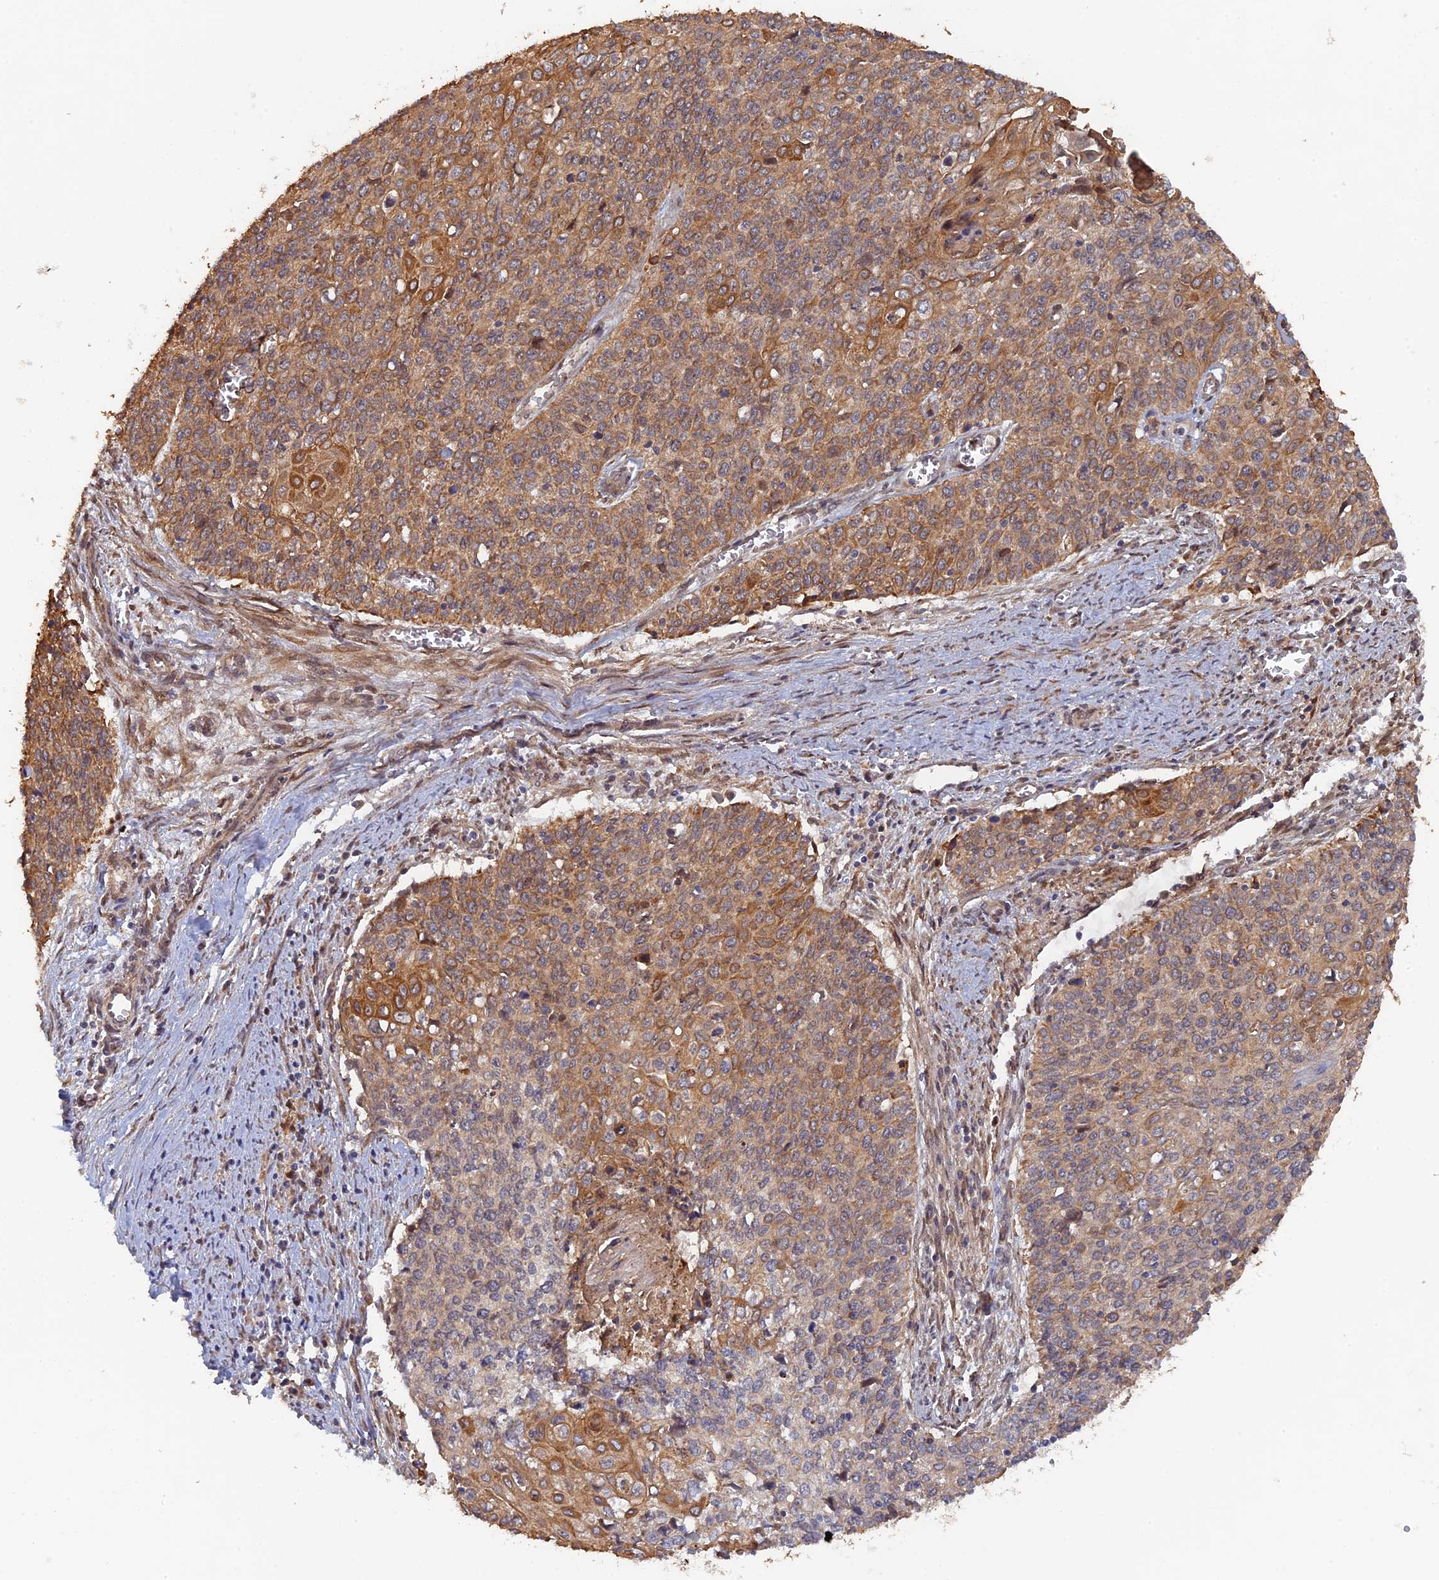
{"staining": {"intensity": "moderate", "quantity": ">75%", "location": "cytoplasmic/membranous"}, "tissue": "cervical cancer", "cell_type": "Tumor cells", "image_type": "cancer", "snomed": [{"axis": "morphology", "description": "Squamous cell carcinoma, NOS"}, {"axis": "topography", "description": "Cervix"}], "caption": "Tumor cells display medium levels of moderate cytoplasmic/membranous staining in approximately >75% of cells in cervical cancer (squamous cell carcinoma).", "gene": "VPS37C", "patient": {"sex": "female", "age": 39}}